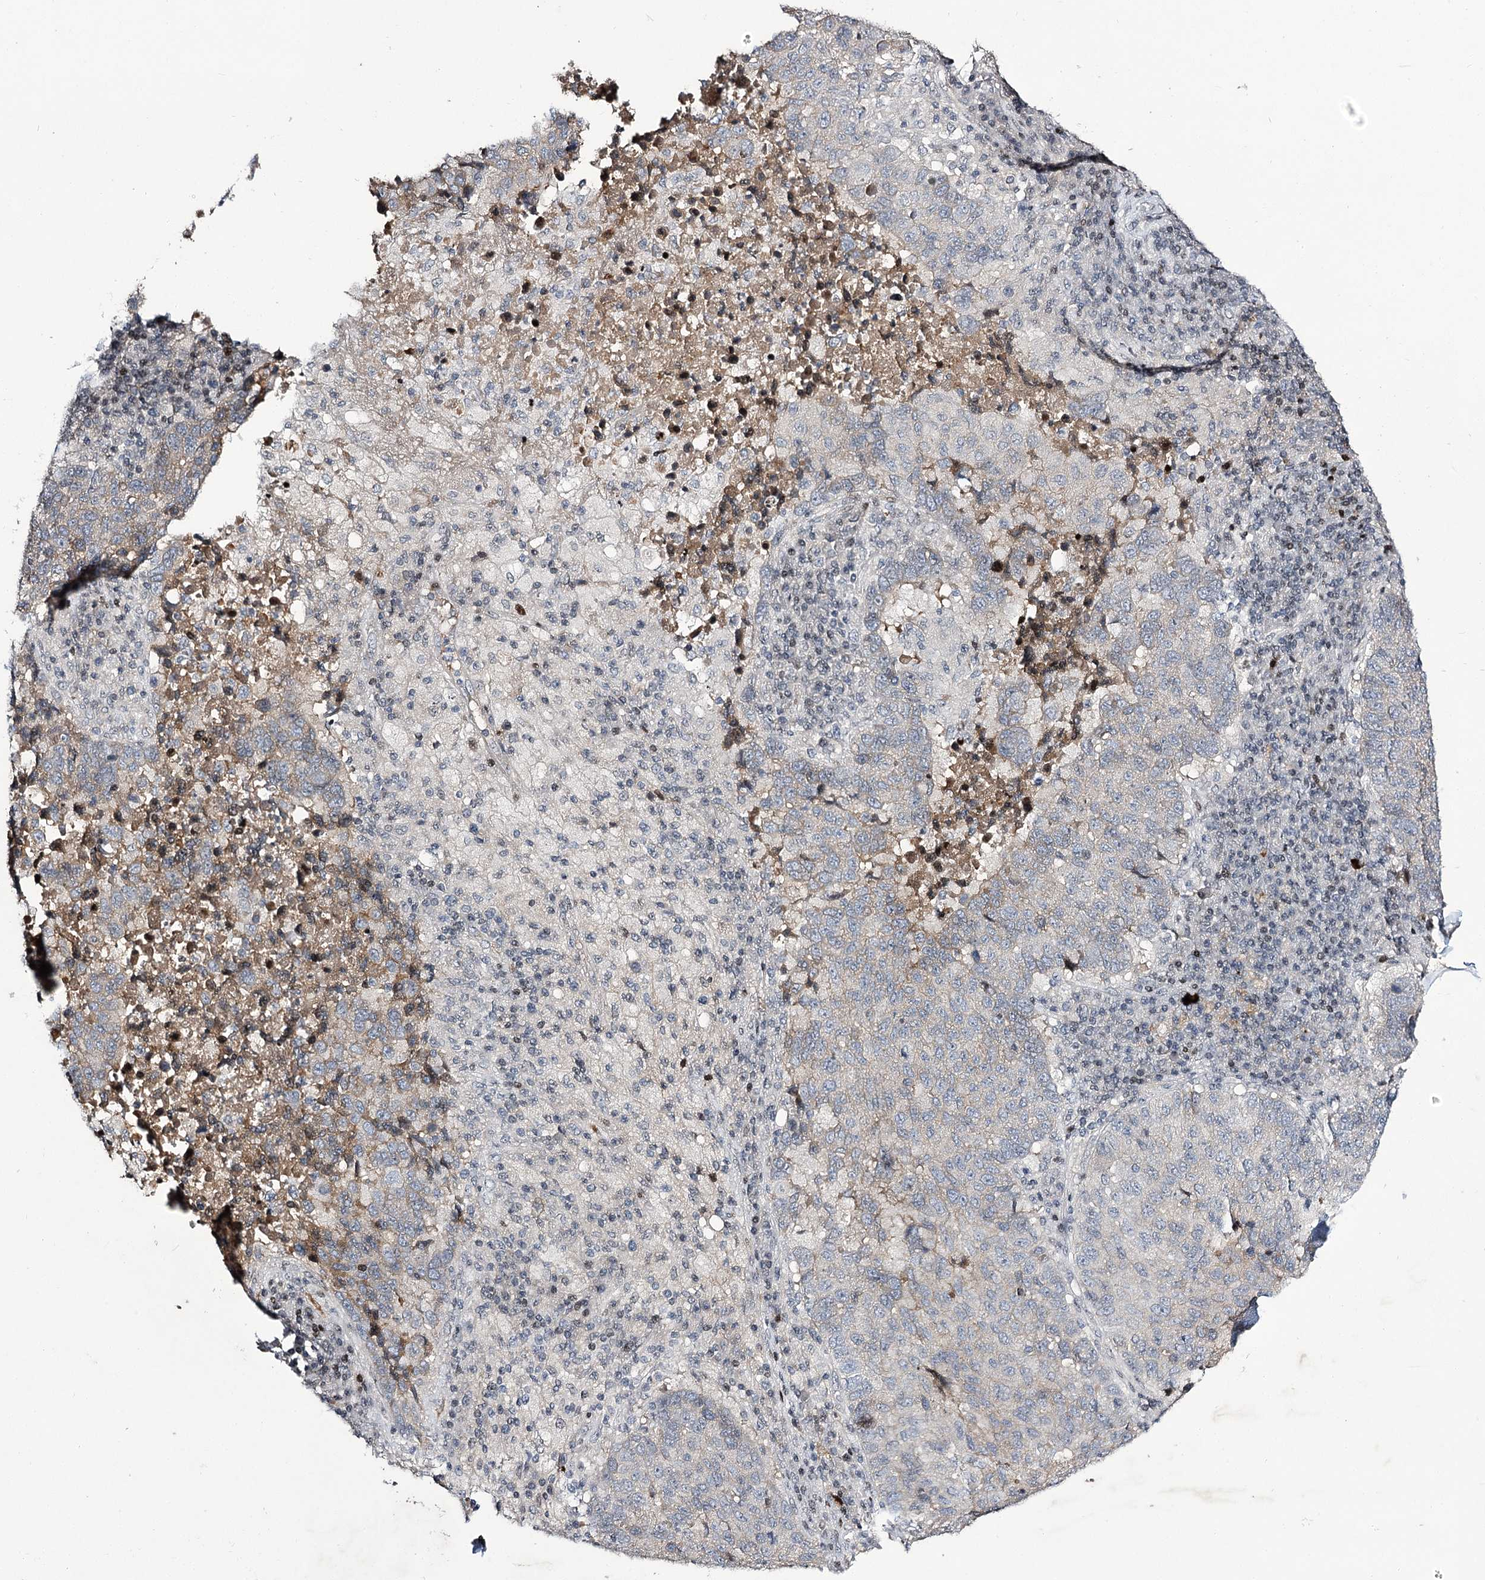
{"staining": {"intensity": "weak", "quantity": "25%-75%", "location": "cytoplasmic/membranous"}, "tissue": "lung cancer", "cell_type": "Tumor cells", "image_type": "cancer", "snomed": [{"axis": "morphology", "description": "Squamous cell carcinoma, NOS"}, {"axis": "topography", "description": "Lung"}], "caption": "Protein expression by immunohistochemistry demonstrates weak cytoplasmic/membranous positivity in about 25%-75% of tumor cells in lung cancer.", "gene": "ITFG2", "patient": {"sex": "male", "age": 73}}